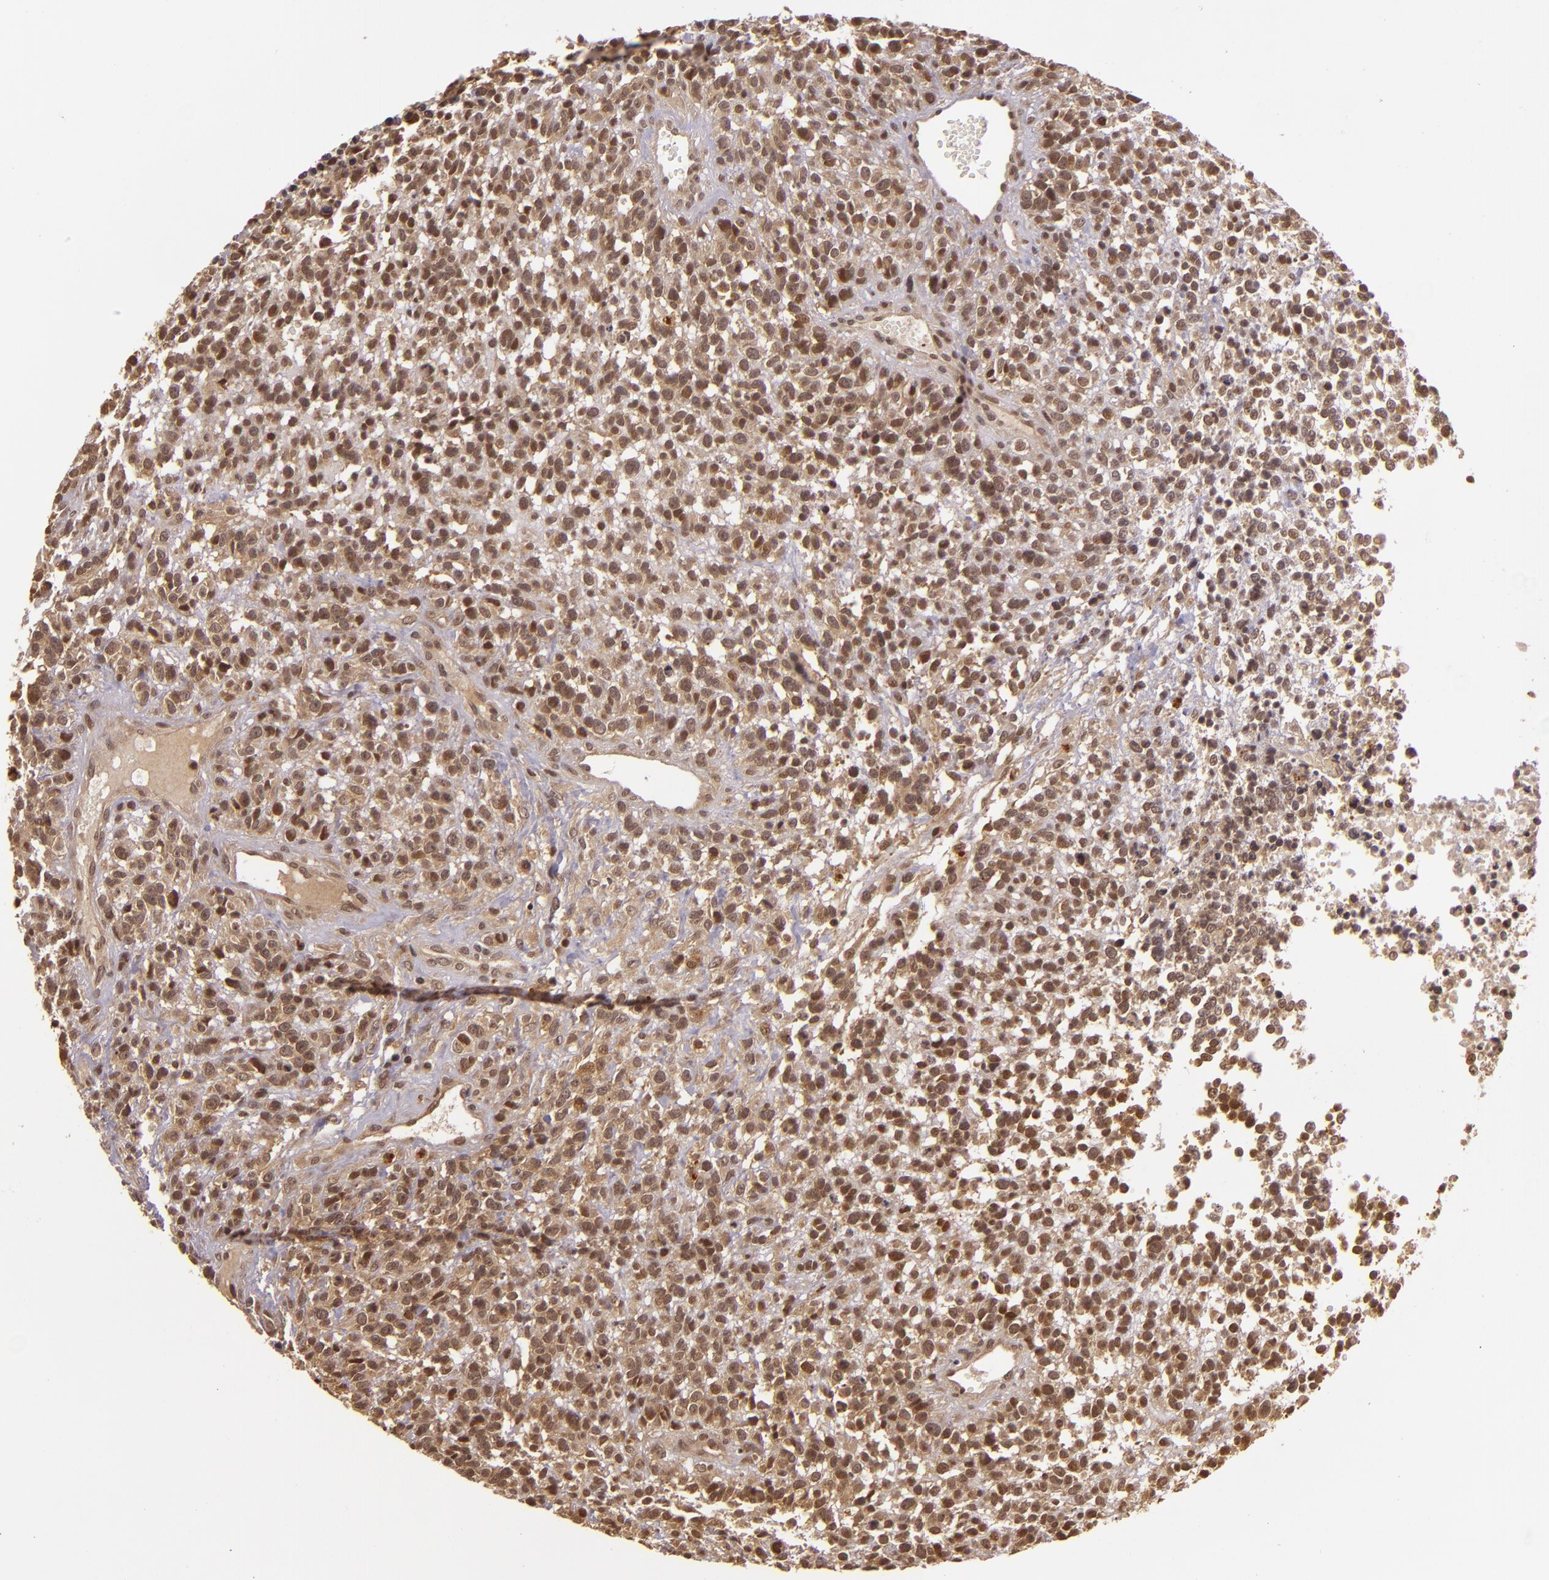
{"staining": {"intensity": "weak", "quantity": ">75%", "location": "cytoplasmic/membranous,nuclear"}, "tissue": "glioma", "cell_type": "Tumor cells", "image_type": "cancer", "snomed": [{"axis": "morphology", "description": "Glioma, malignant, High grade"}, {"axis": "topography", "description": "Brain"}], "caption": "The immunohistochemical stain highlights weak cytoplasmic/membranous and nuclear staining in tumor cells of glioma tissue.", "gene": "TXNRD2", "patient": {"sex": "male", "age": 66}}